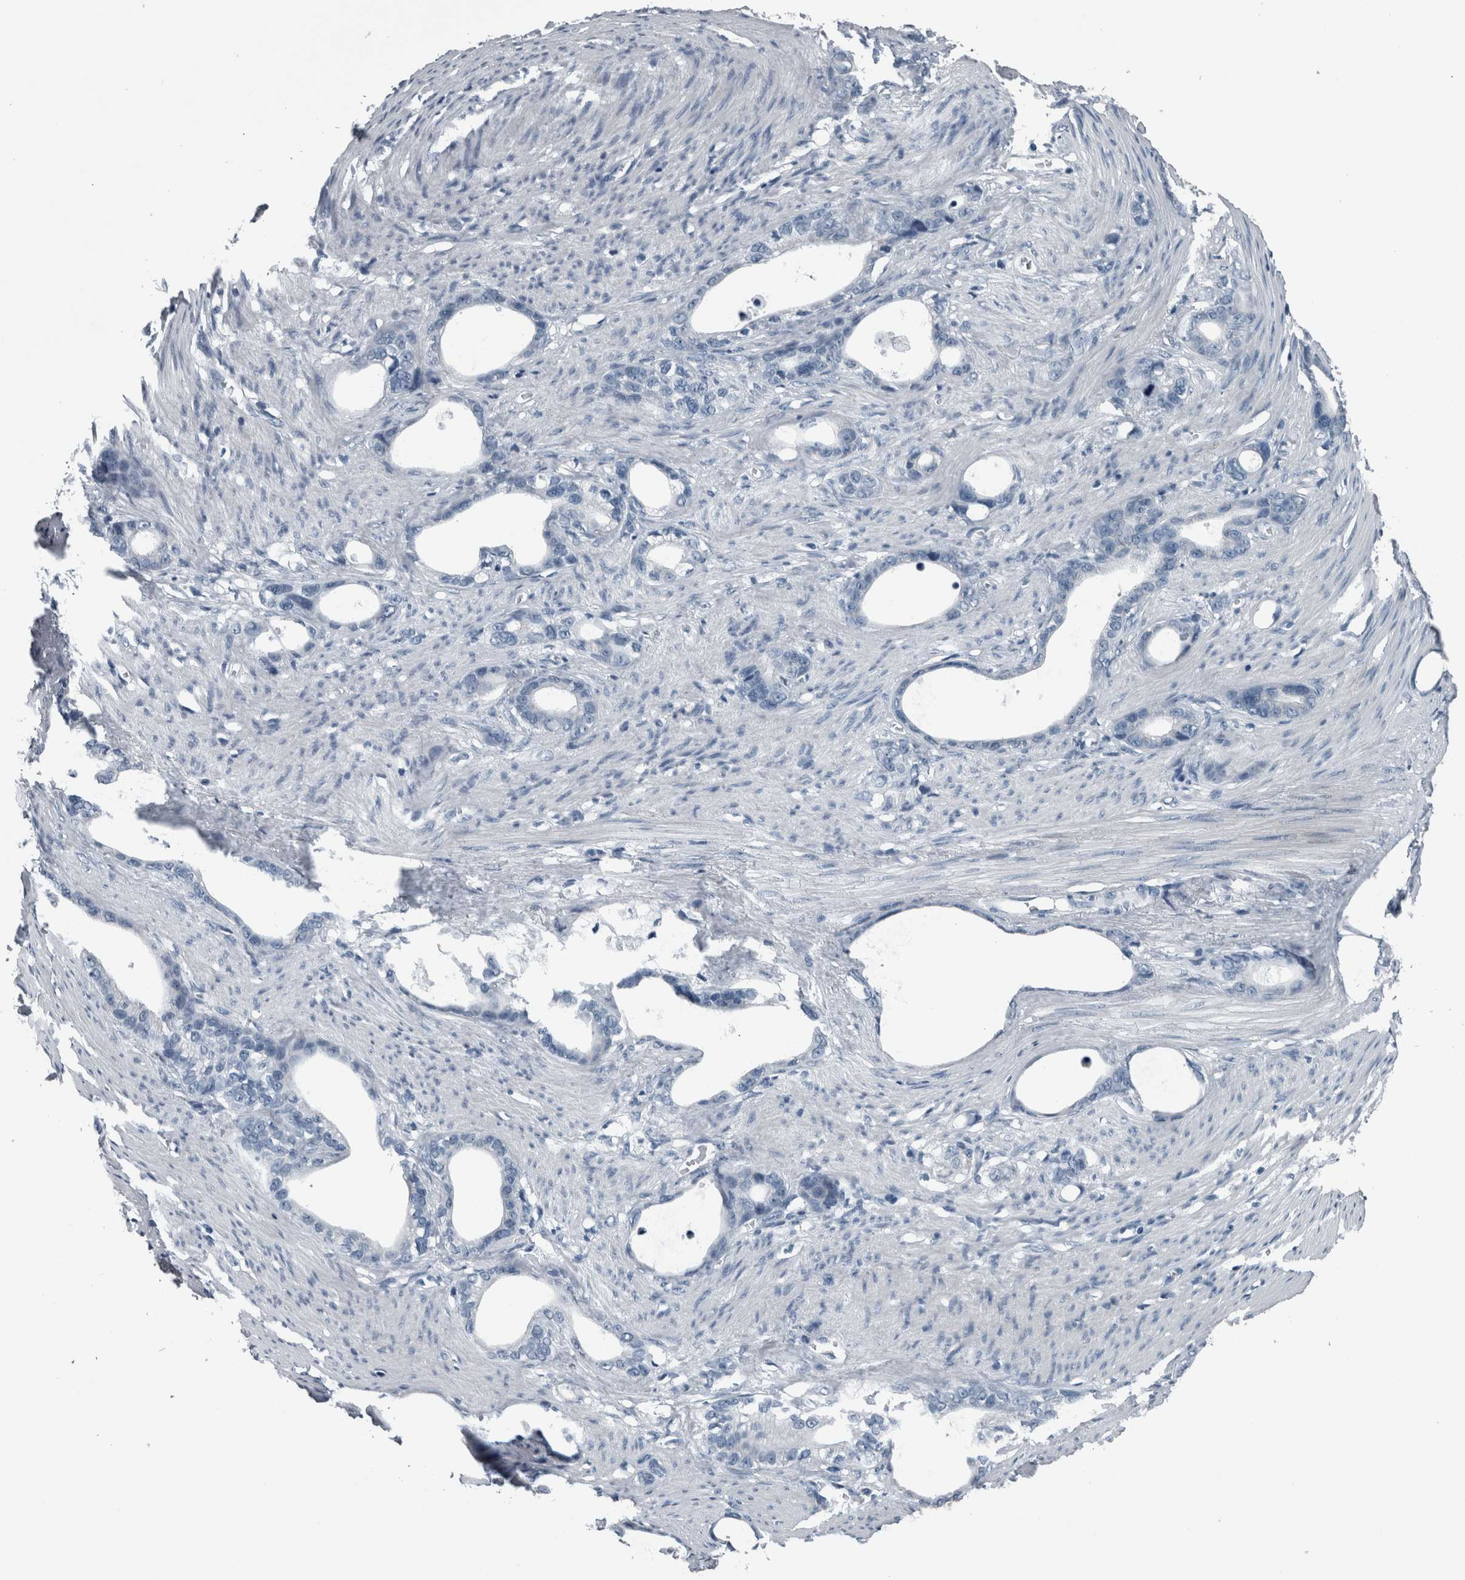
{"staining": {"intensity": "negative", "quantity": "none", "location": "none"}, "tissue": "stomach cancer", "cell_type": "Tumor cells", "image_type": "cancer", "snomed": [{"axis": "morphology", "description": "Adenocarcinoma, NOS"}, {"axis": "topography", "description": "Stomach"}], "caption": "Protein analysis of adenocarcinoma (stomach) shows no significant expression in tumor cells.", "gene": "KRT20", "patient": {"sex": "female", "age": 75}}